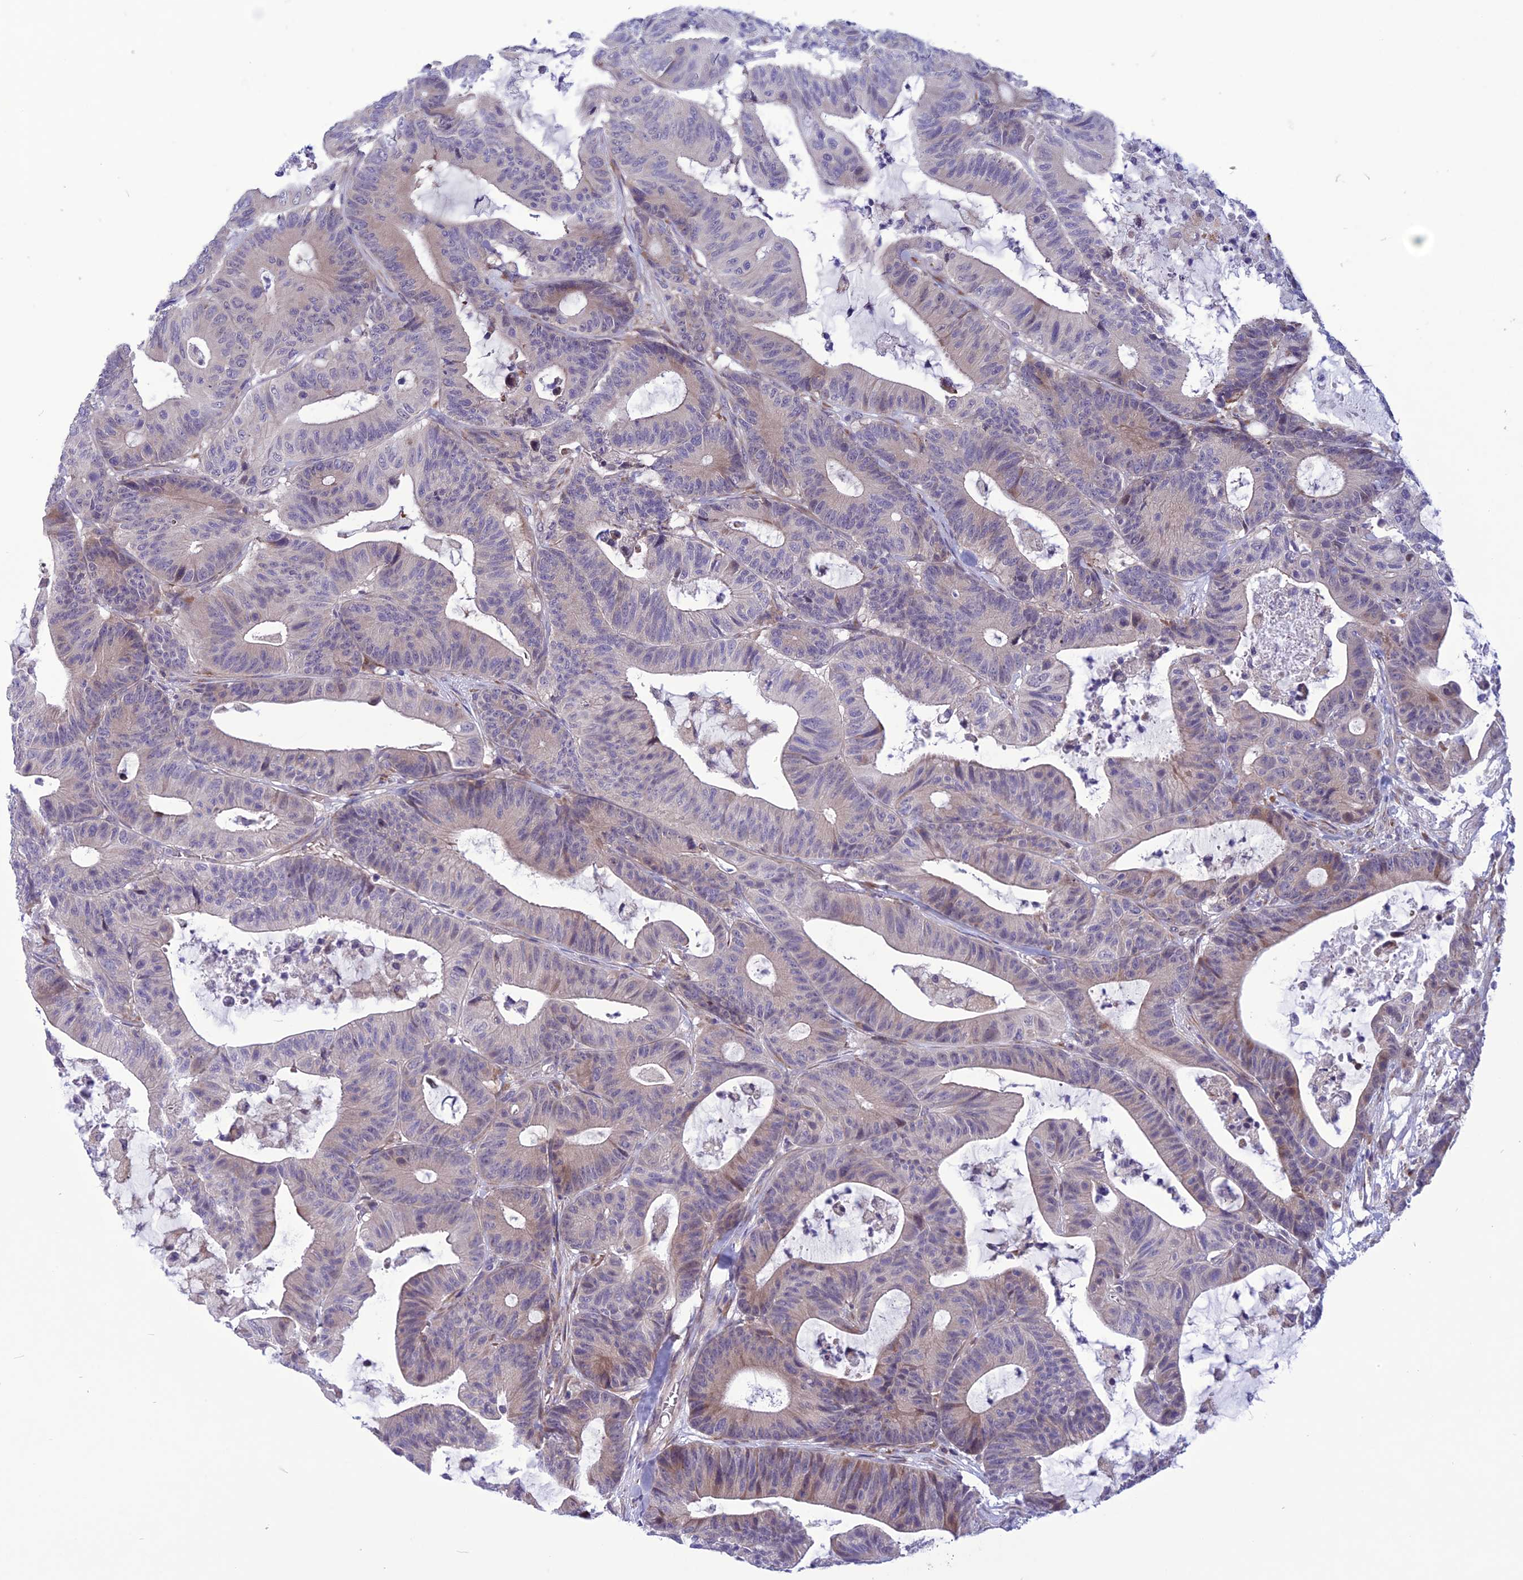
{"staining": {"intensity": "weak", "quantity": "<25%", "location": "cytoplasmic/membranous"}, "tissue": "colorectal cancer", "cell_type": "Tumor cells", "image_type": "cancer", "snomed": [{"axis": "morphology", "description": "Adenocarcinoma, NOS"}, {"axis": "topography", "description": "Colon"}], "caption": "Adenocarcinoma (colorectal) was stained to show a protein in brown. There is no significant staining in tumor cells.", "gene": "PSMF1", "patient": {"sex": "female", "age": 84}}